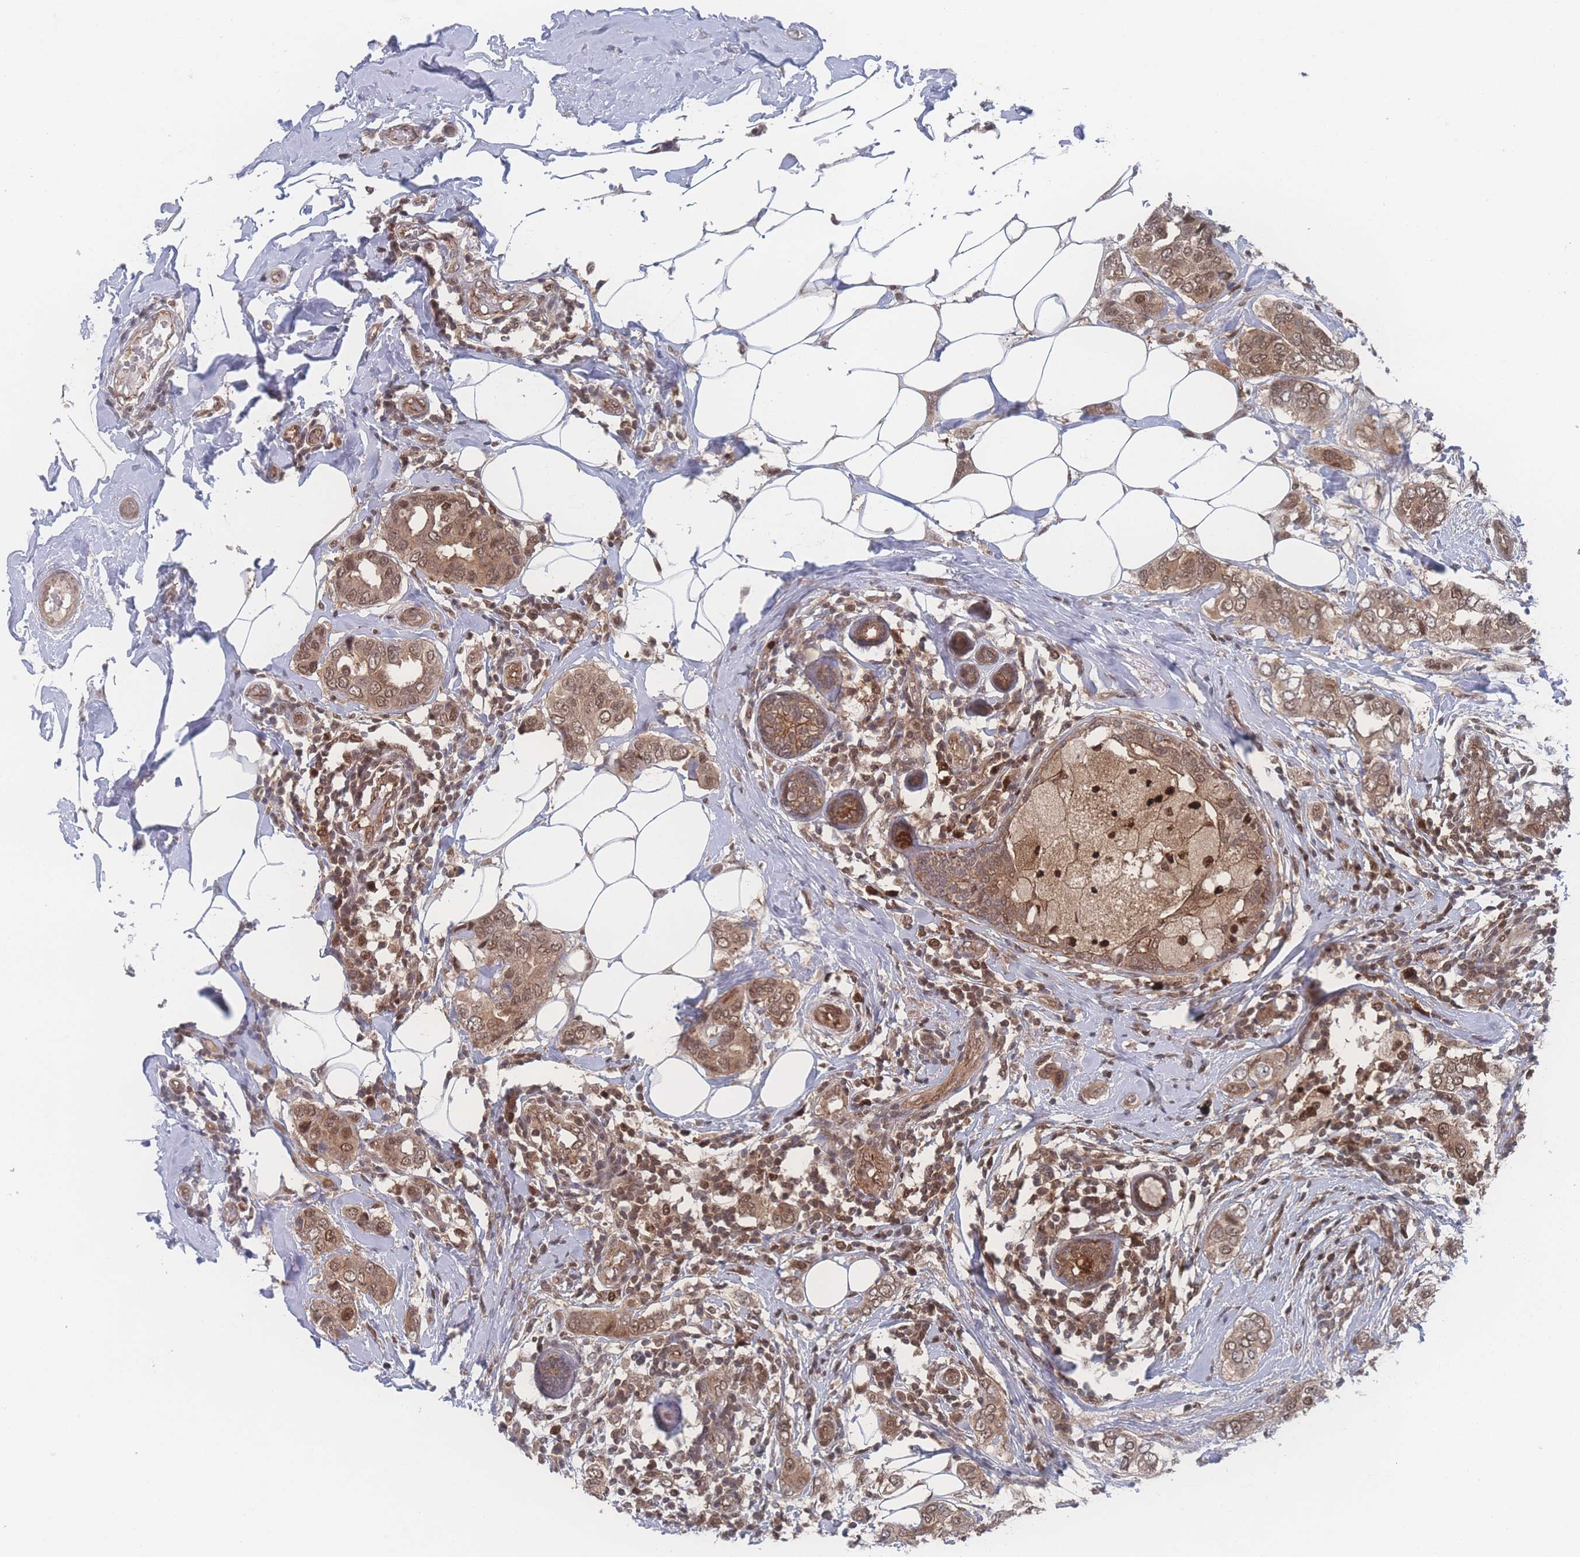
{"staining": {"intensity": "moderate", "quantity": ">75%", "location": "cytoplasmic/membranous,nuclear"}, "tissue": "breast cancer", "cell_type": "Tumor cells", "image_type": "cancer", "snomed": [{"axis": "morphology", "description": "Lobular carcinoma"}, {"axis": "topography", "description": "Breast"}], "caption": "Breast cancer (lobular carcinoma) tissue demonstrates moderate cytoplasmic/membranous and nuclear staining in approximately >75% of tumor cells, visualized by immunohistochemistry.", "gene": "PSMA1", "patient": {"sex": "female", "age": 51}}